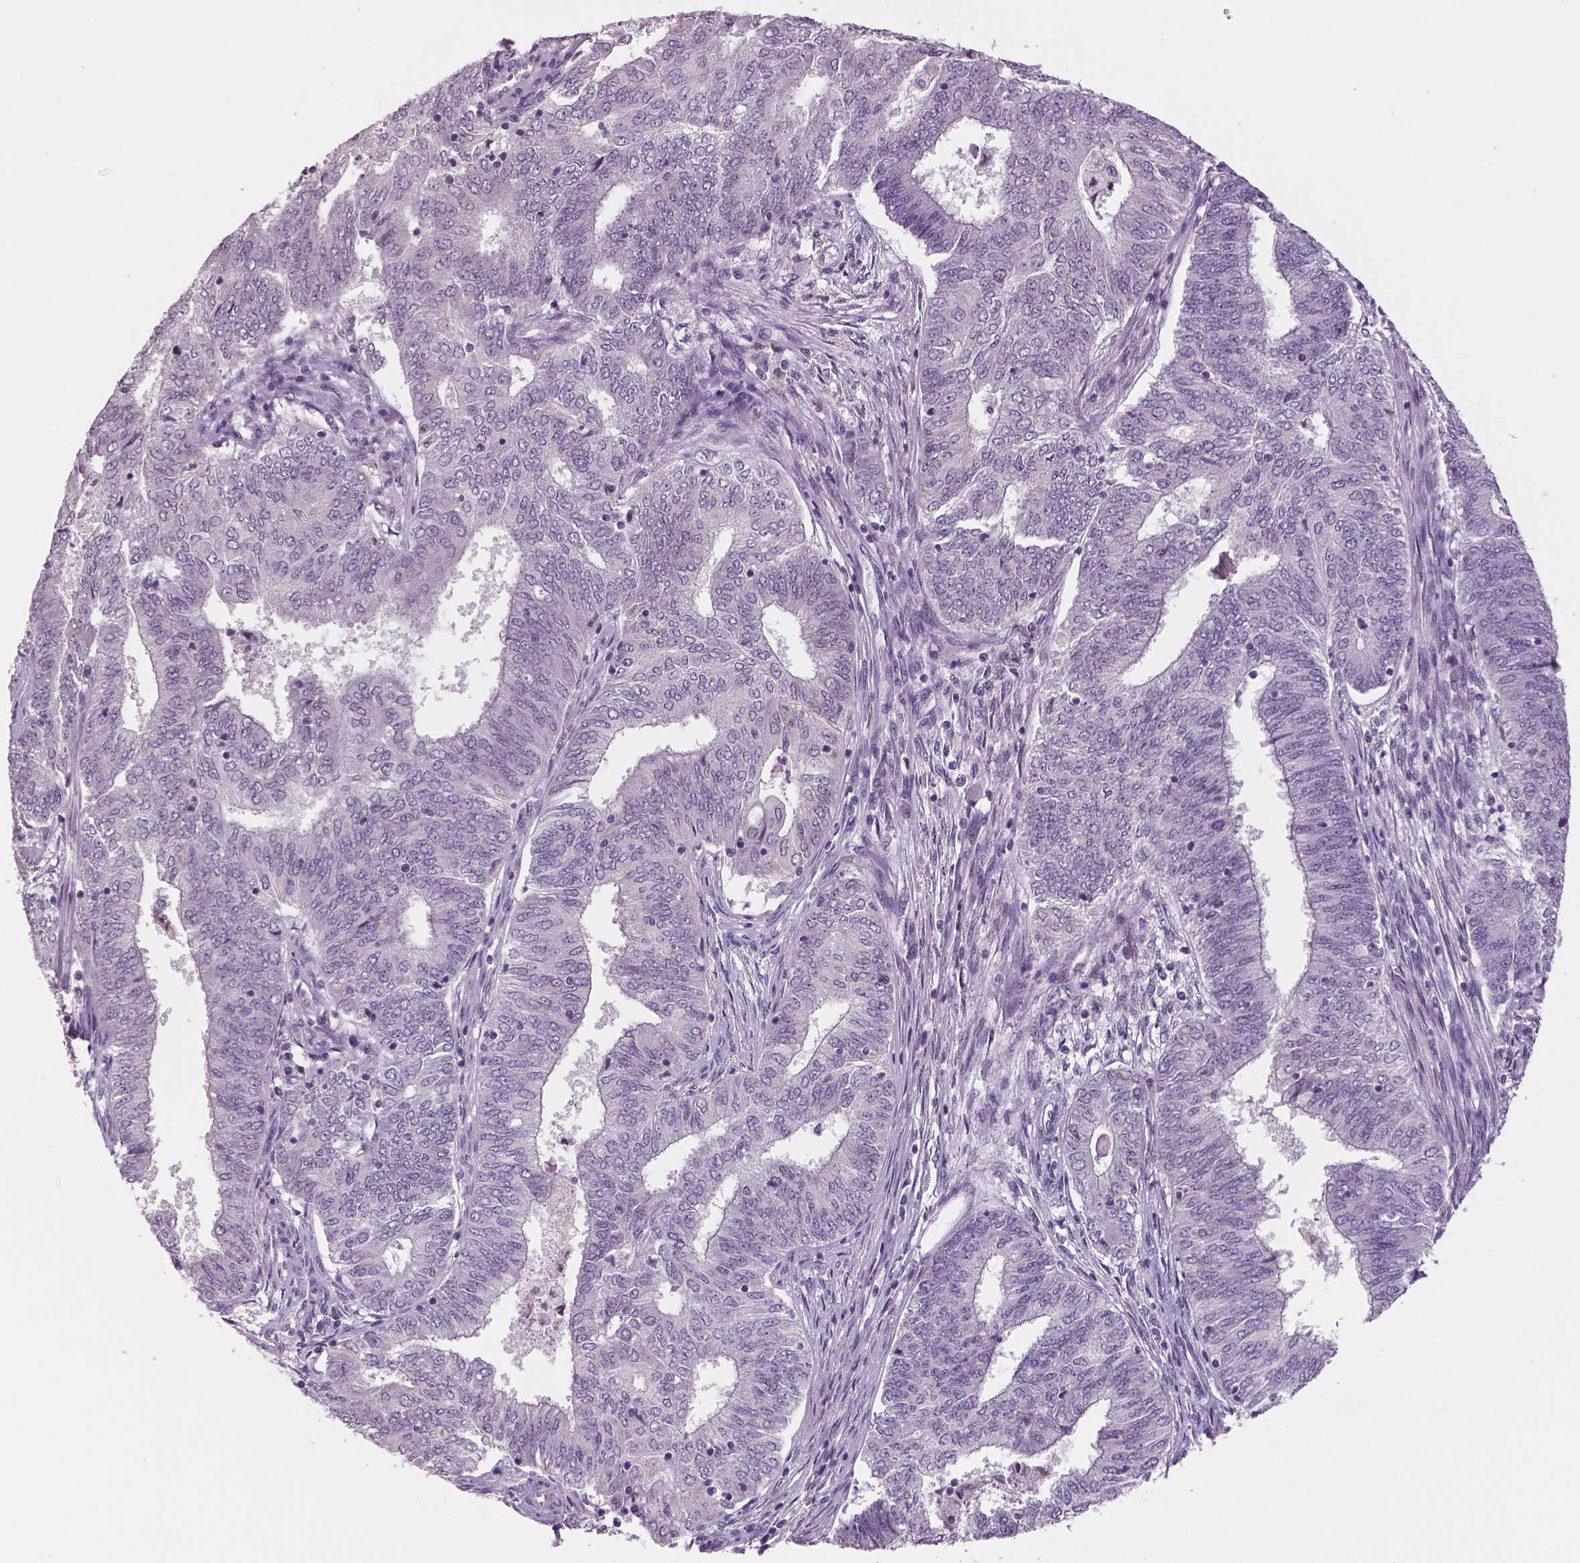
{"staining": {"intensity": "negative", "quantity": "none", "location": "none"}, "tissue": "endometrial cancer", "cell_type": "Tumor cells", "image_type": "cancer", "snomed": [{"axis": "morphology", "description": "Adenocarcinoma, NOS"}, {"axis": "topography", "description": "Endometrium"}], "caption": "Immunohistochemistry of human adenocarcinoma (endometrial) shows no positivity in tumor cells.", "gene": "STAT3", "patient": {"sex": "female", "age": 62}}